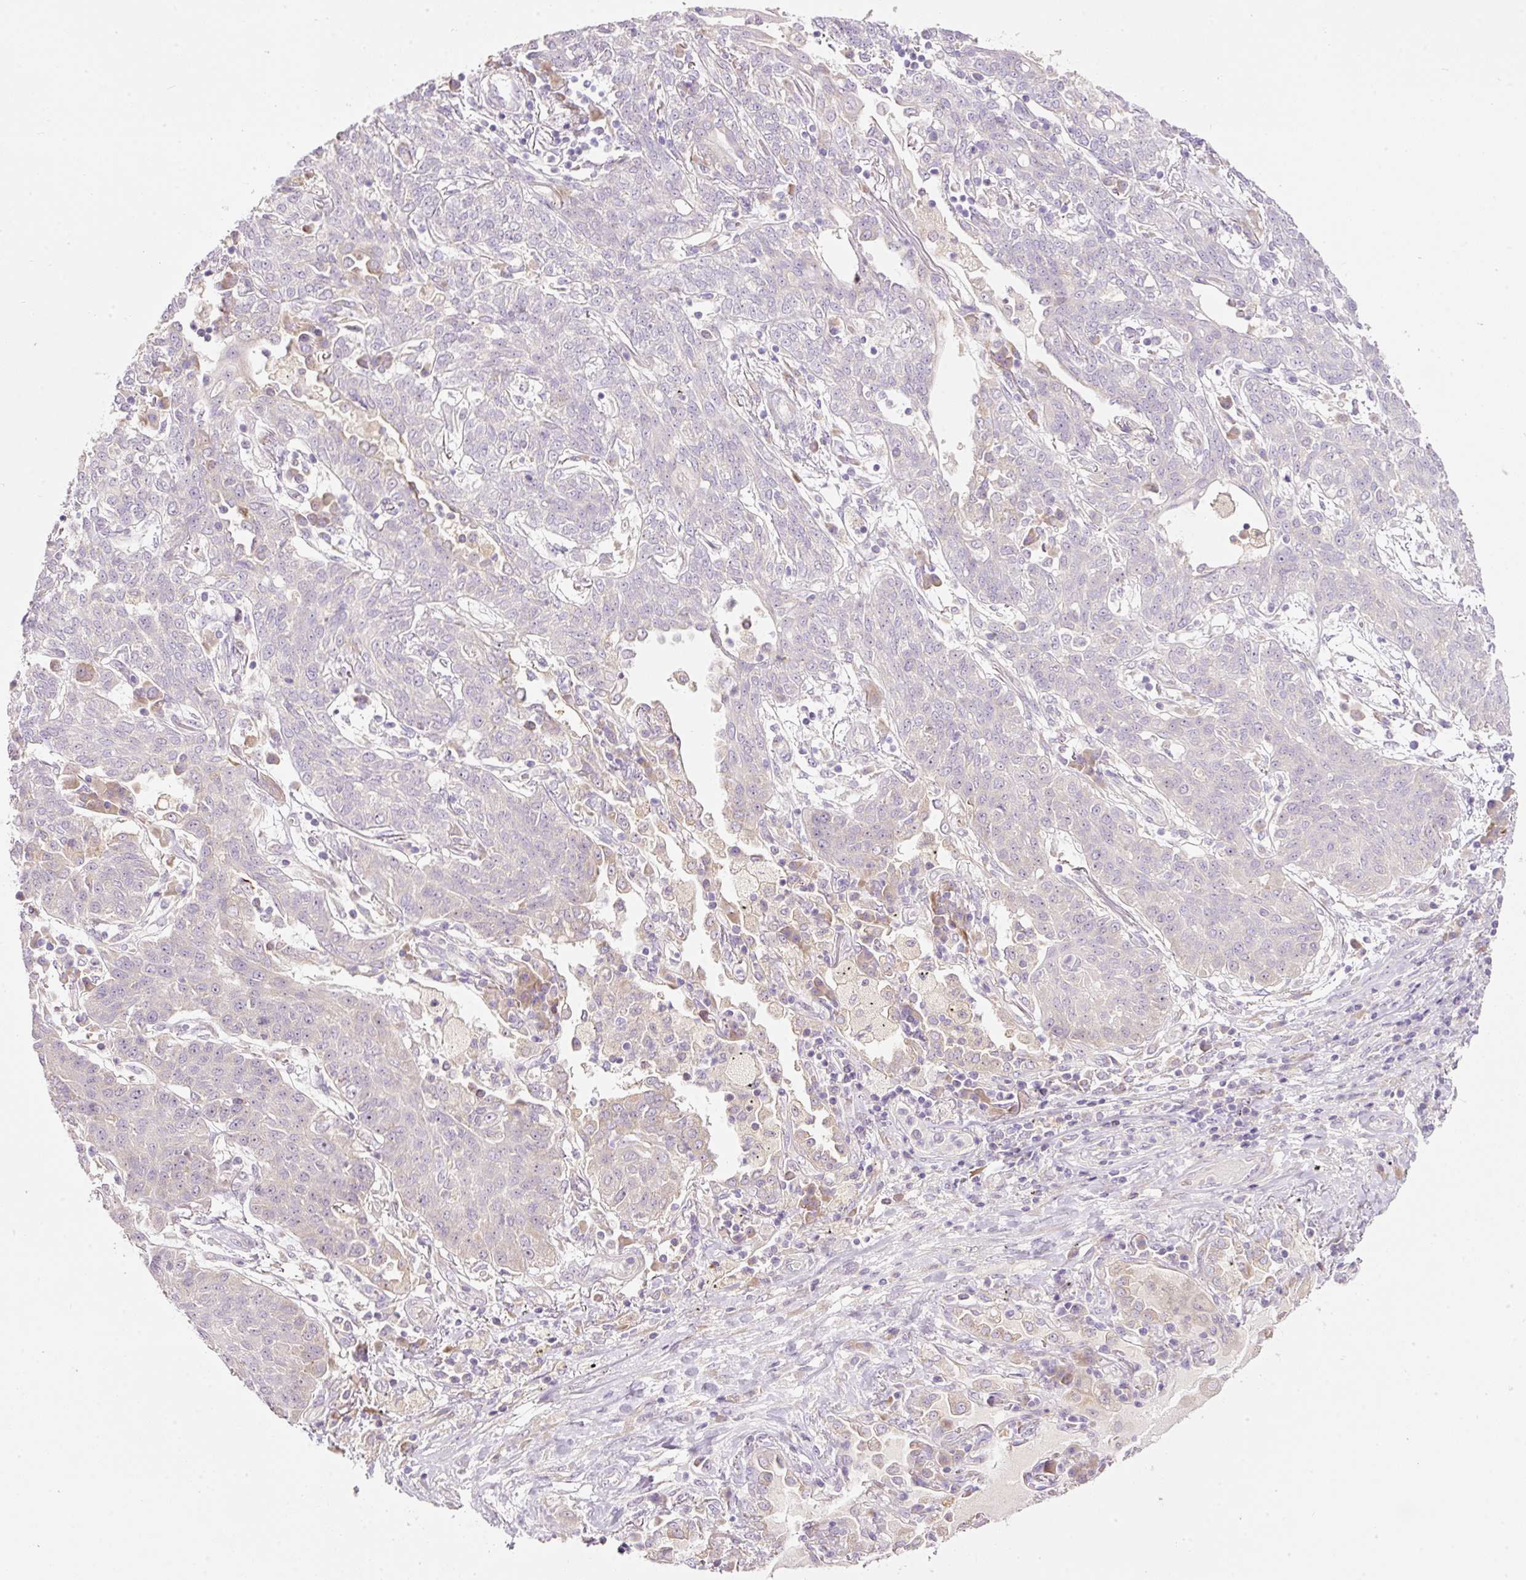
{"staining": {"intensity": "negative", "quantity": "none", "location": "none"}, "tissue": "lung cancer", "cell_type": "Tumor cells", "image_type": "cancer", "snomed": [{"axis": "morphology", "description": "Squamous cell carcinoma, NOS"}, {"axis": "topography", "description": "Lung"}], "caption": "Immunohistochemistry photomicrograph of human lung cancer (squamous cell carcinoma) stained for a protein (brown), which displays no expression in tumor cells.", "gene": "RSPO2", "patient": {"sex": "female", "age": 70}}